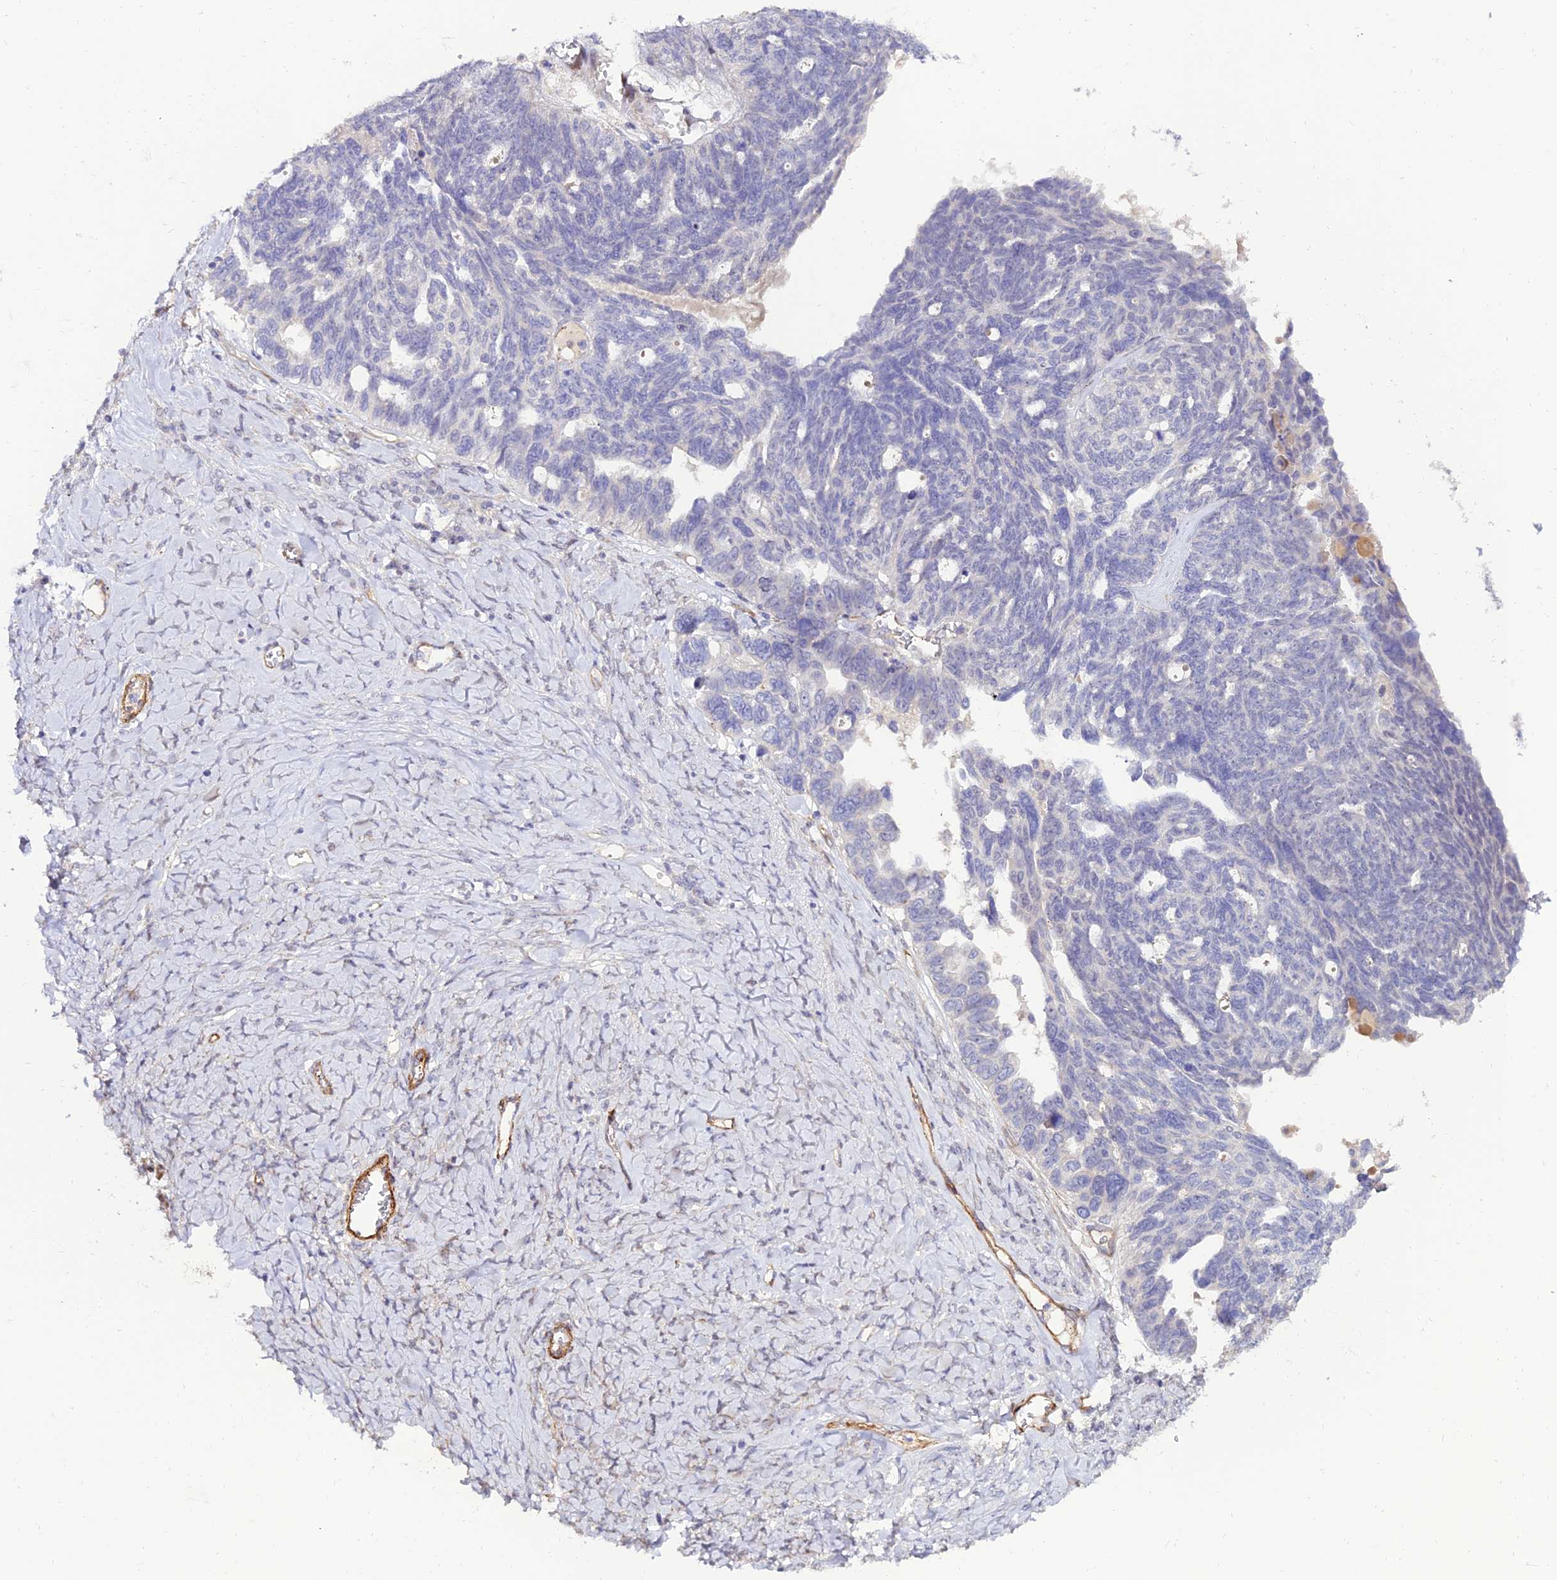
{"staining": {"intensity": "negative", "quantity": "none", "location": "none"}, "tissue": "ovarian cancer", "cell_type": "Tumor cells", "image_type": "cancer", "snomed": [{"axis": "morphology", "description": "Cystadenocarcinoma, serous, NOS"}, {"axis": "topography", "description": "Ovary"}], "caption": "A histopathology image of human ovarian cancer is negative for staining in tumor cells.", "gene": "ALDH3B2", "patient": {"sex": "female", "age": 79}}